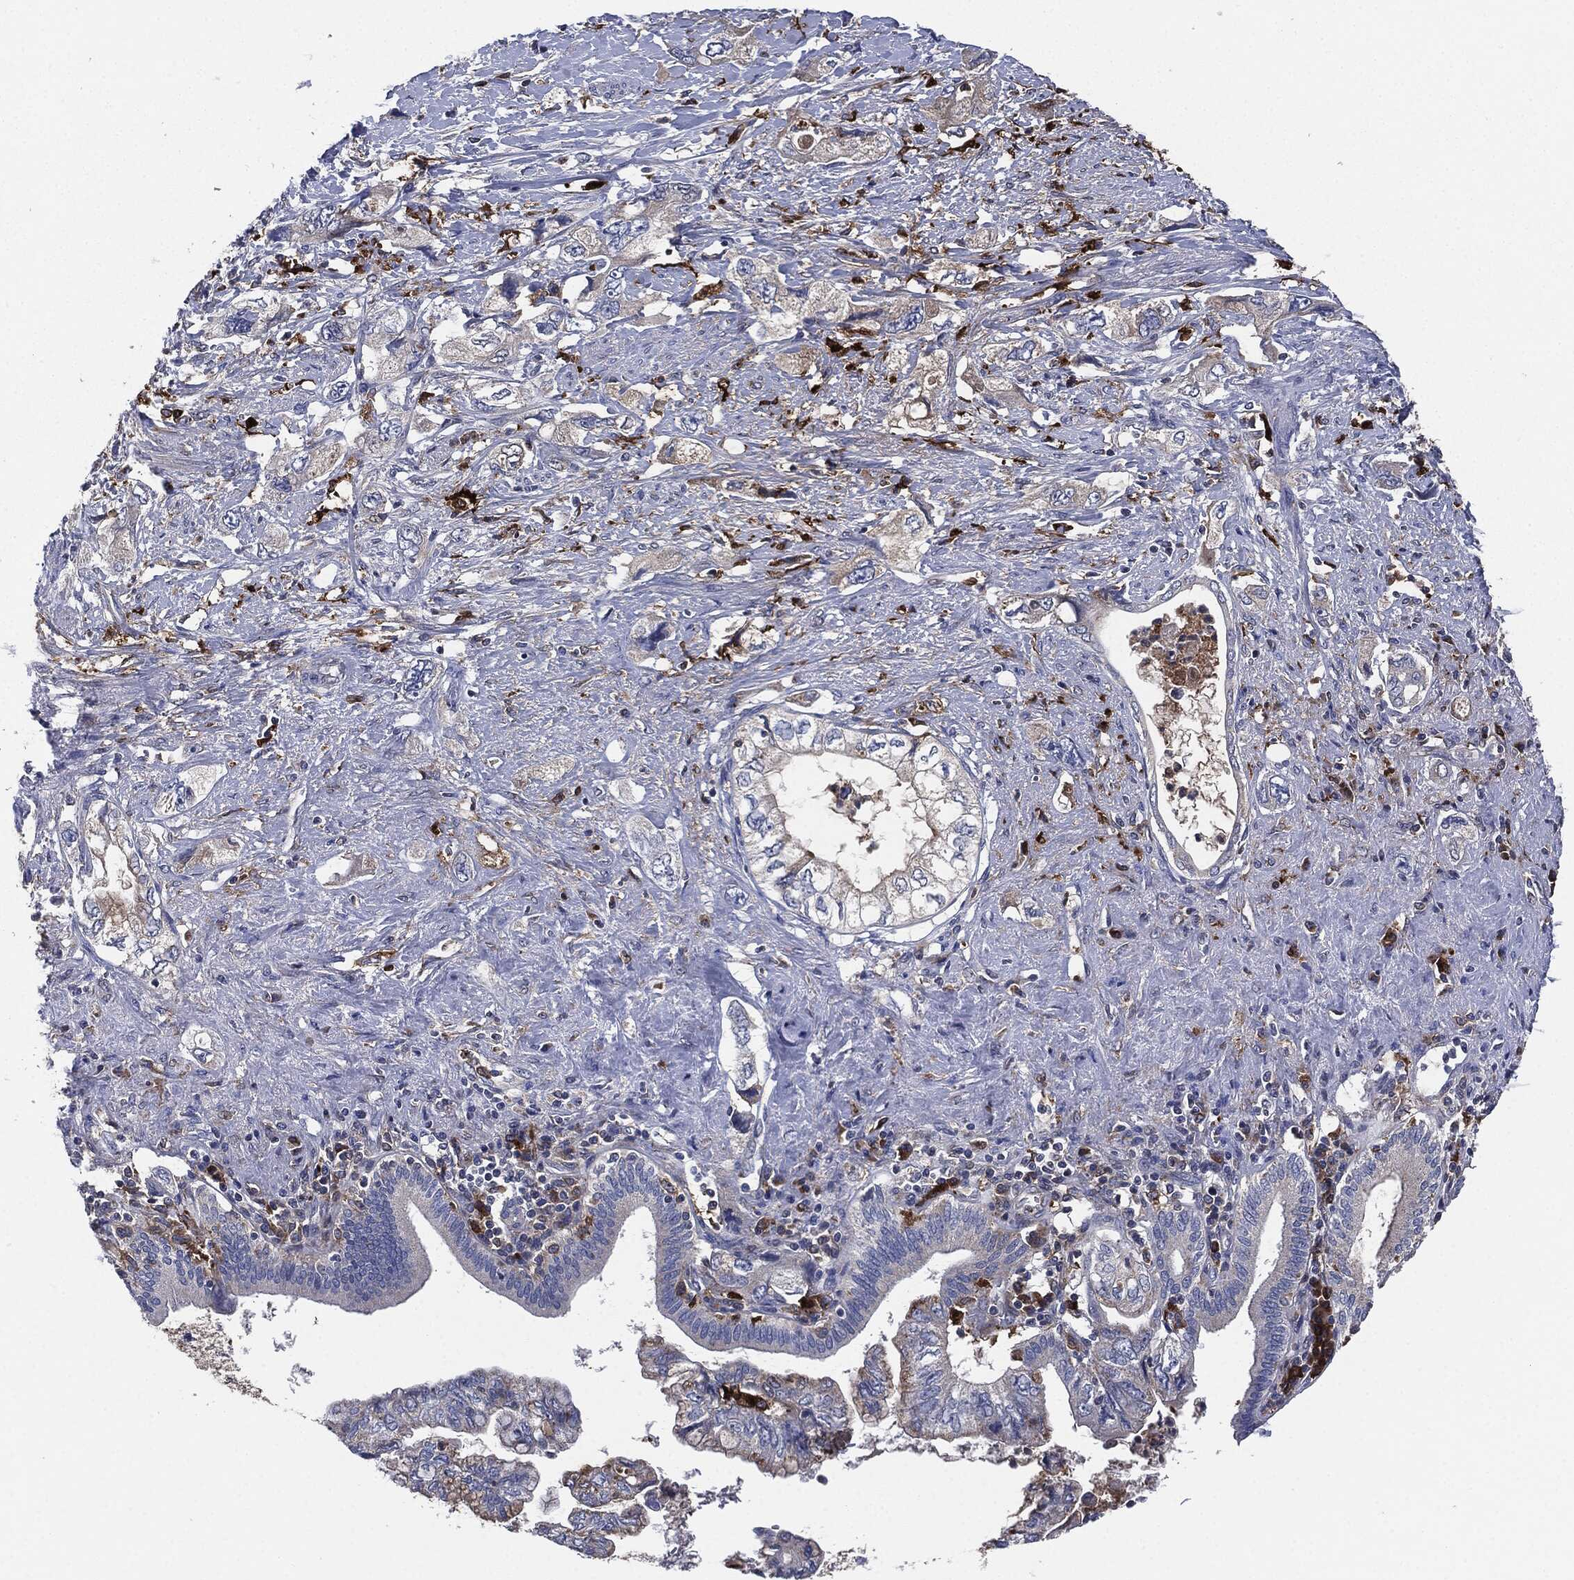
{"staining": {"intensity": "negative", "quantity": "none", "location": "none"}, "tissue": "pancreatic cancer", "cell_type": "Tumor cells", "image_type": "cancer", "snomed": [{"axis": "morphology", "description": "Adenocarcinoma, NOS"}, {"axis": "topography", "description": "Pancreas"}], "caption": "Tumor cells are negative for brown protein staining in pancreatic adenocarcinoma.", "gene": "TMEM11", "patient": {"sex": "female", "age": 73}}